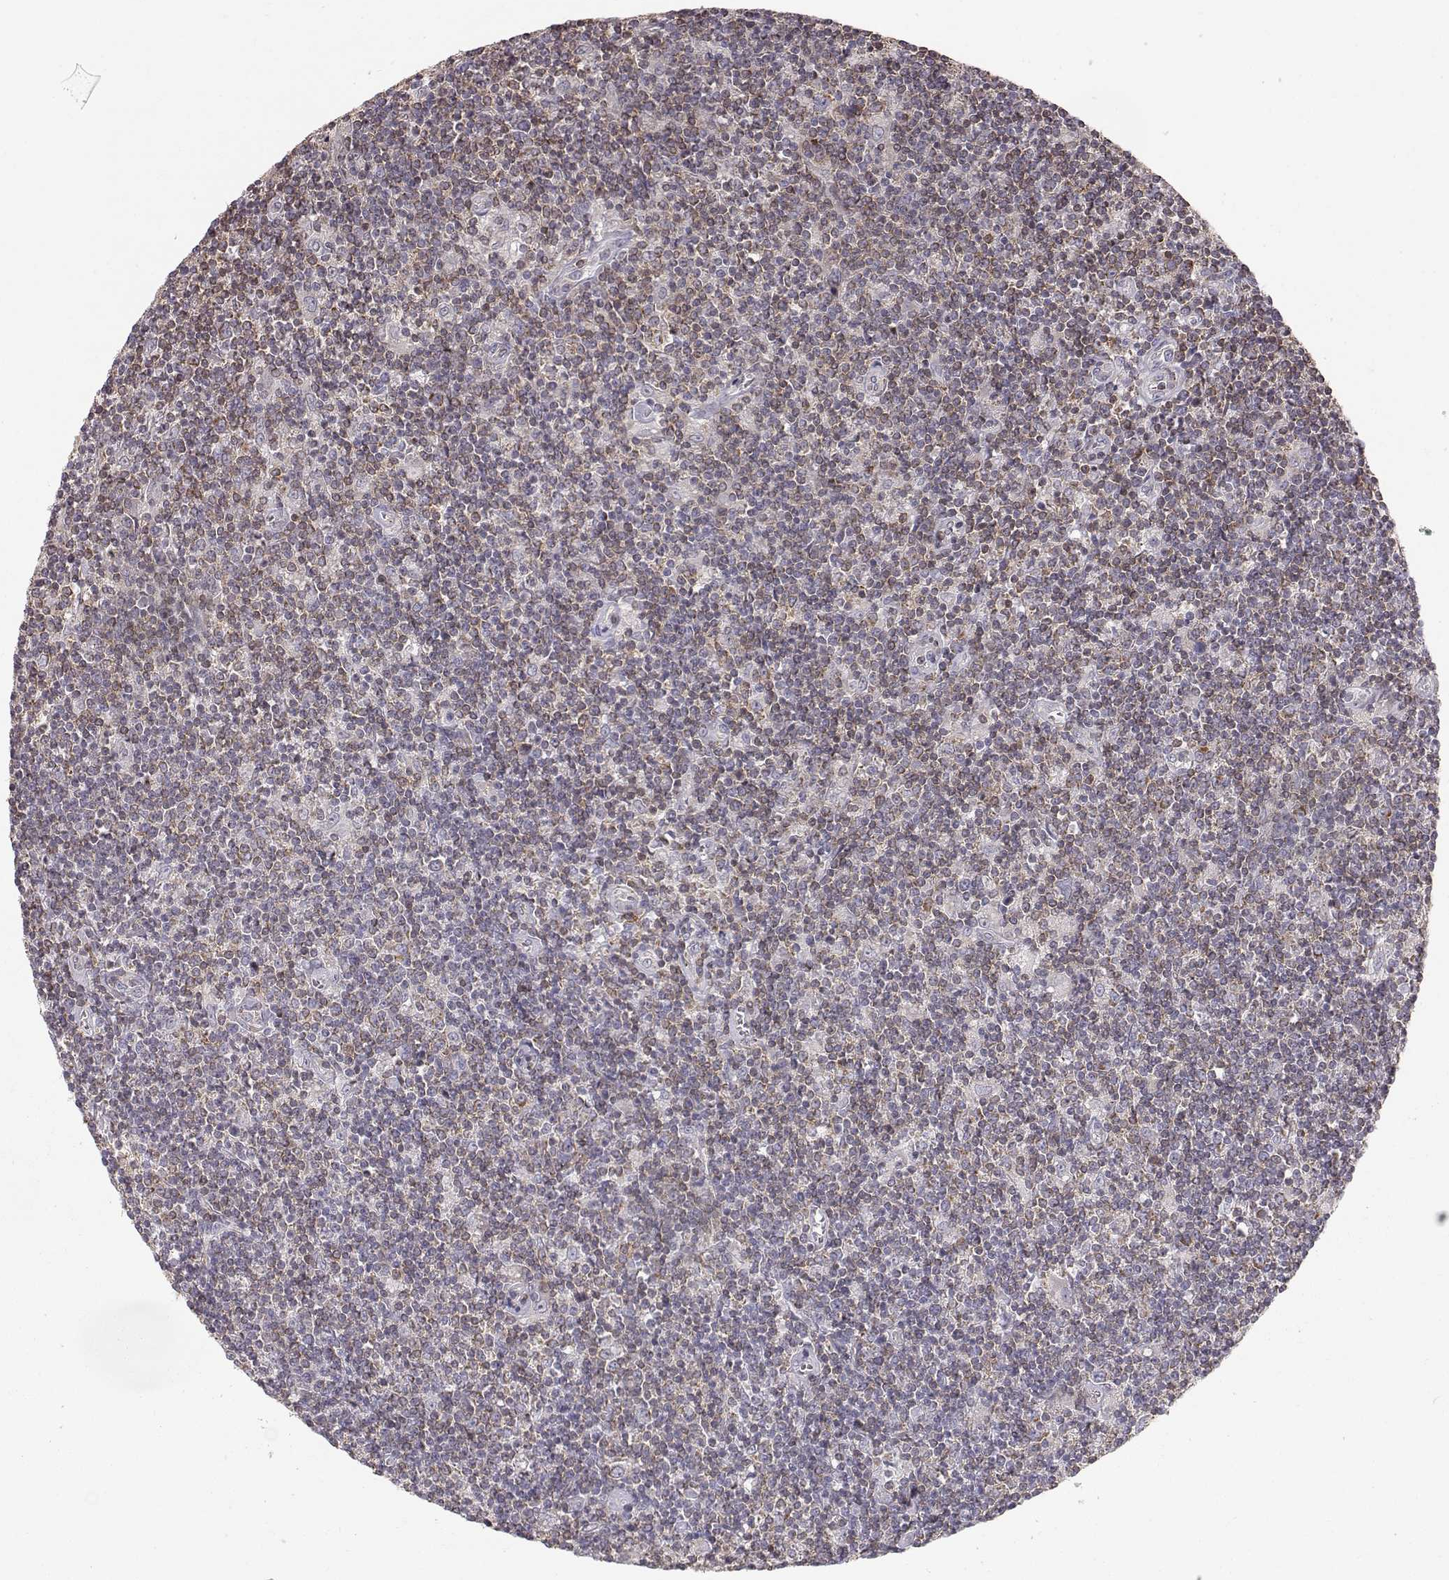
{"staining": {"intensity": "negative", "quantity": "none", "location": "none"}, "tissue": "lymphoma", "cell_type": "Tumor cells", "image_type": "cancer", "snomed": [{"axis": "morphology", "description": "Hodgkin's disease, NOS"}, {"axis": "topography", "description": "Lymph node"}], "caption": "Human lymphoma stained for a protein using immunohistochemistry shows no staining in tumor cells.", "gene": "GRAP2", "patient": {"sex": "male", "age": 40}}